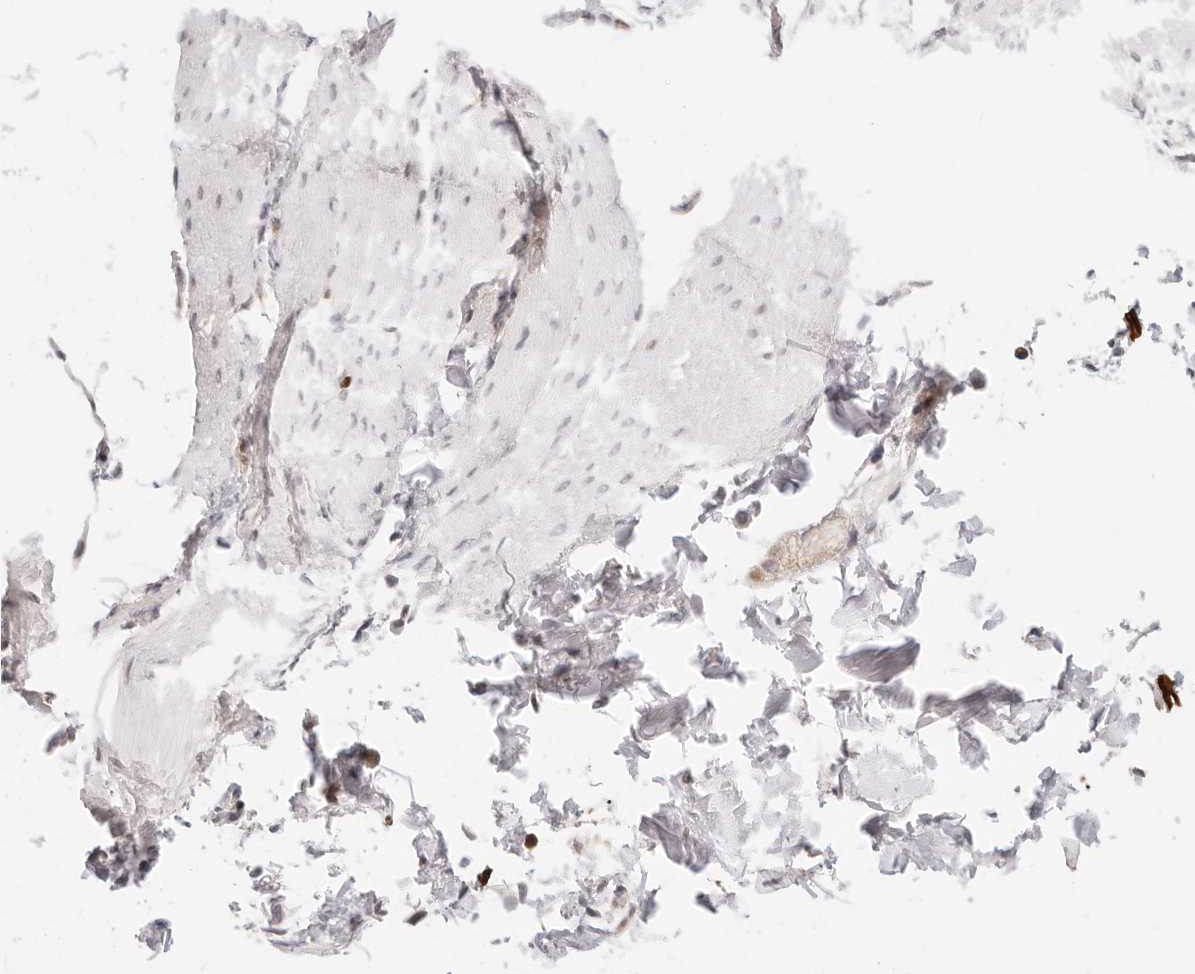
{"staining": {"intensity": "negative", "quantity": "none", "location": "none"}, "tissue": "smooth muscle", "cell_type": "Smooth muscle cells", "image_type": "normal", "snomed": [{"axis": "morphology", "description": "Normal tissue, NOS"}, {"axis": "topography", "description": "Smooth muscle"}, {"axis": "topography", "description": "Small intestine"}], "caption": "DAB (3,3'-diaminobenzidine) immunohistochemical staining of benign smooth muscle shows no significant staining in smooth muscle cells. (Brightfield microscopy of DAB IHC at high magnification).", "gene": "AFDN", "patient": {"sex": "female", "age": 84}}